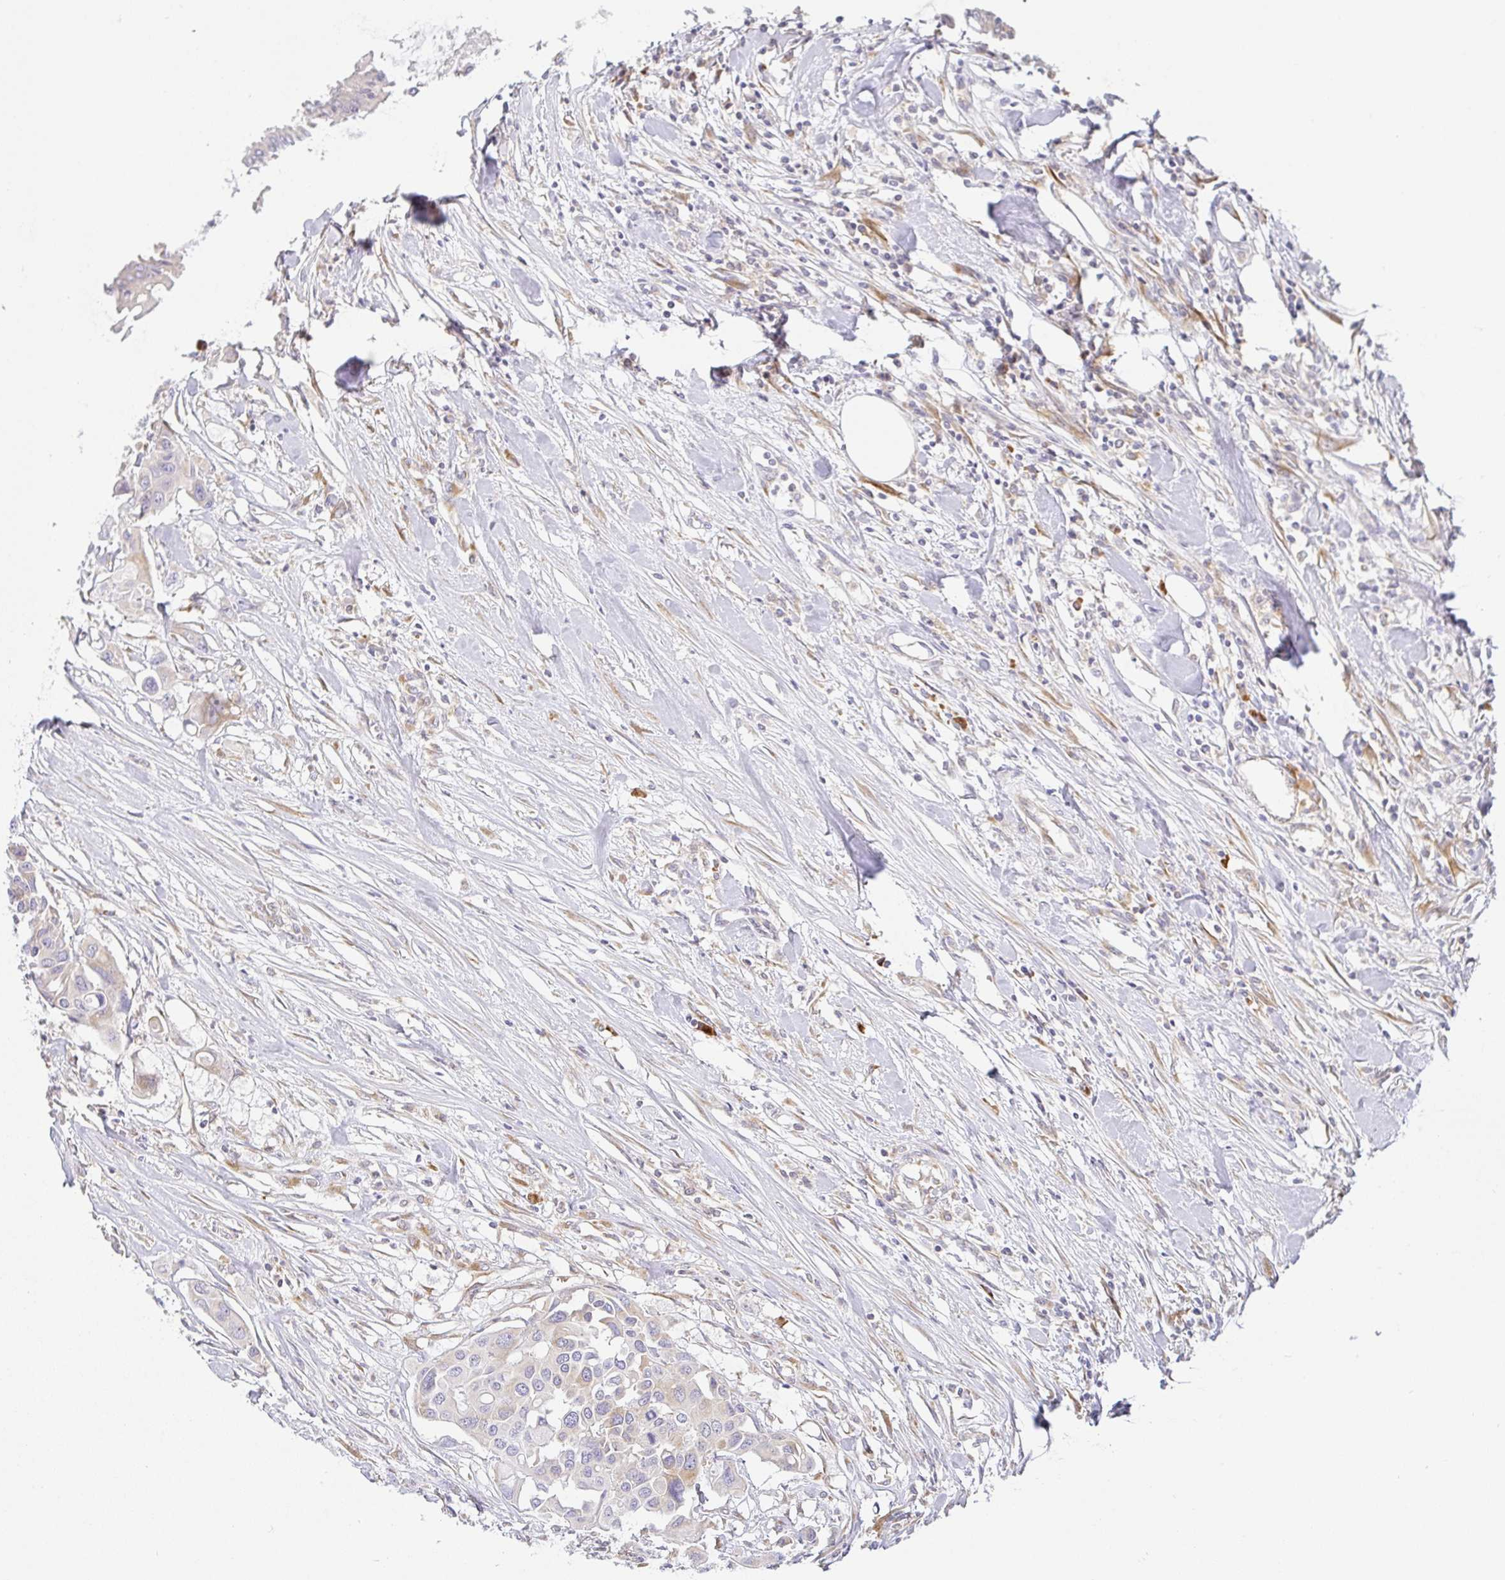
{"staining": {"intensity": "weak", "quantity": "<25%", "location": "cytoplasmic/membranous"}, "tissue": "colorectal cancer", "cell_type": "Tumor cells", "image_type": "cancer", "snomed": [{"axis": "morphology", "description": "Adenocarcinoma, NOS"}, {"axis": "topography", "description": "Colon"}], "caption": "Immunohistochemistry photomicrograph of human colorectal cancer (adenocarcinoma) stained for a protein (brown), which exhibits no expression in tumor cells. Nuclei are stained in blue.", "gene": "DERL2", "patient": {"sex": "male", "age": 77}}